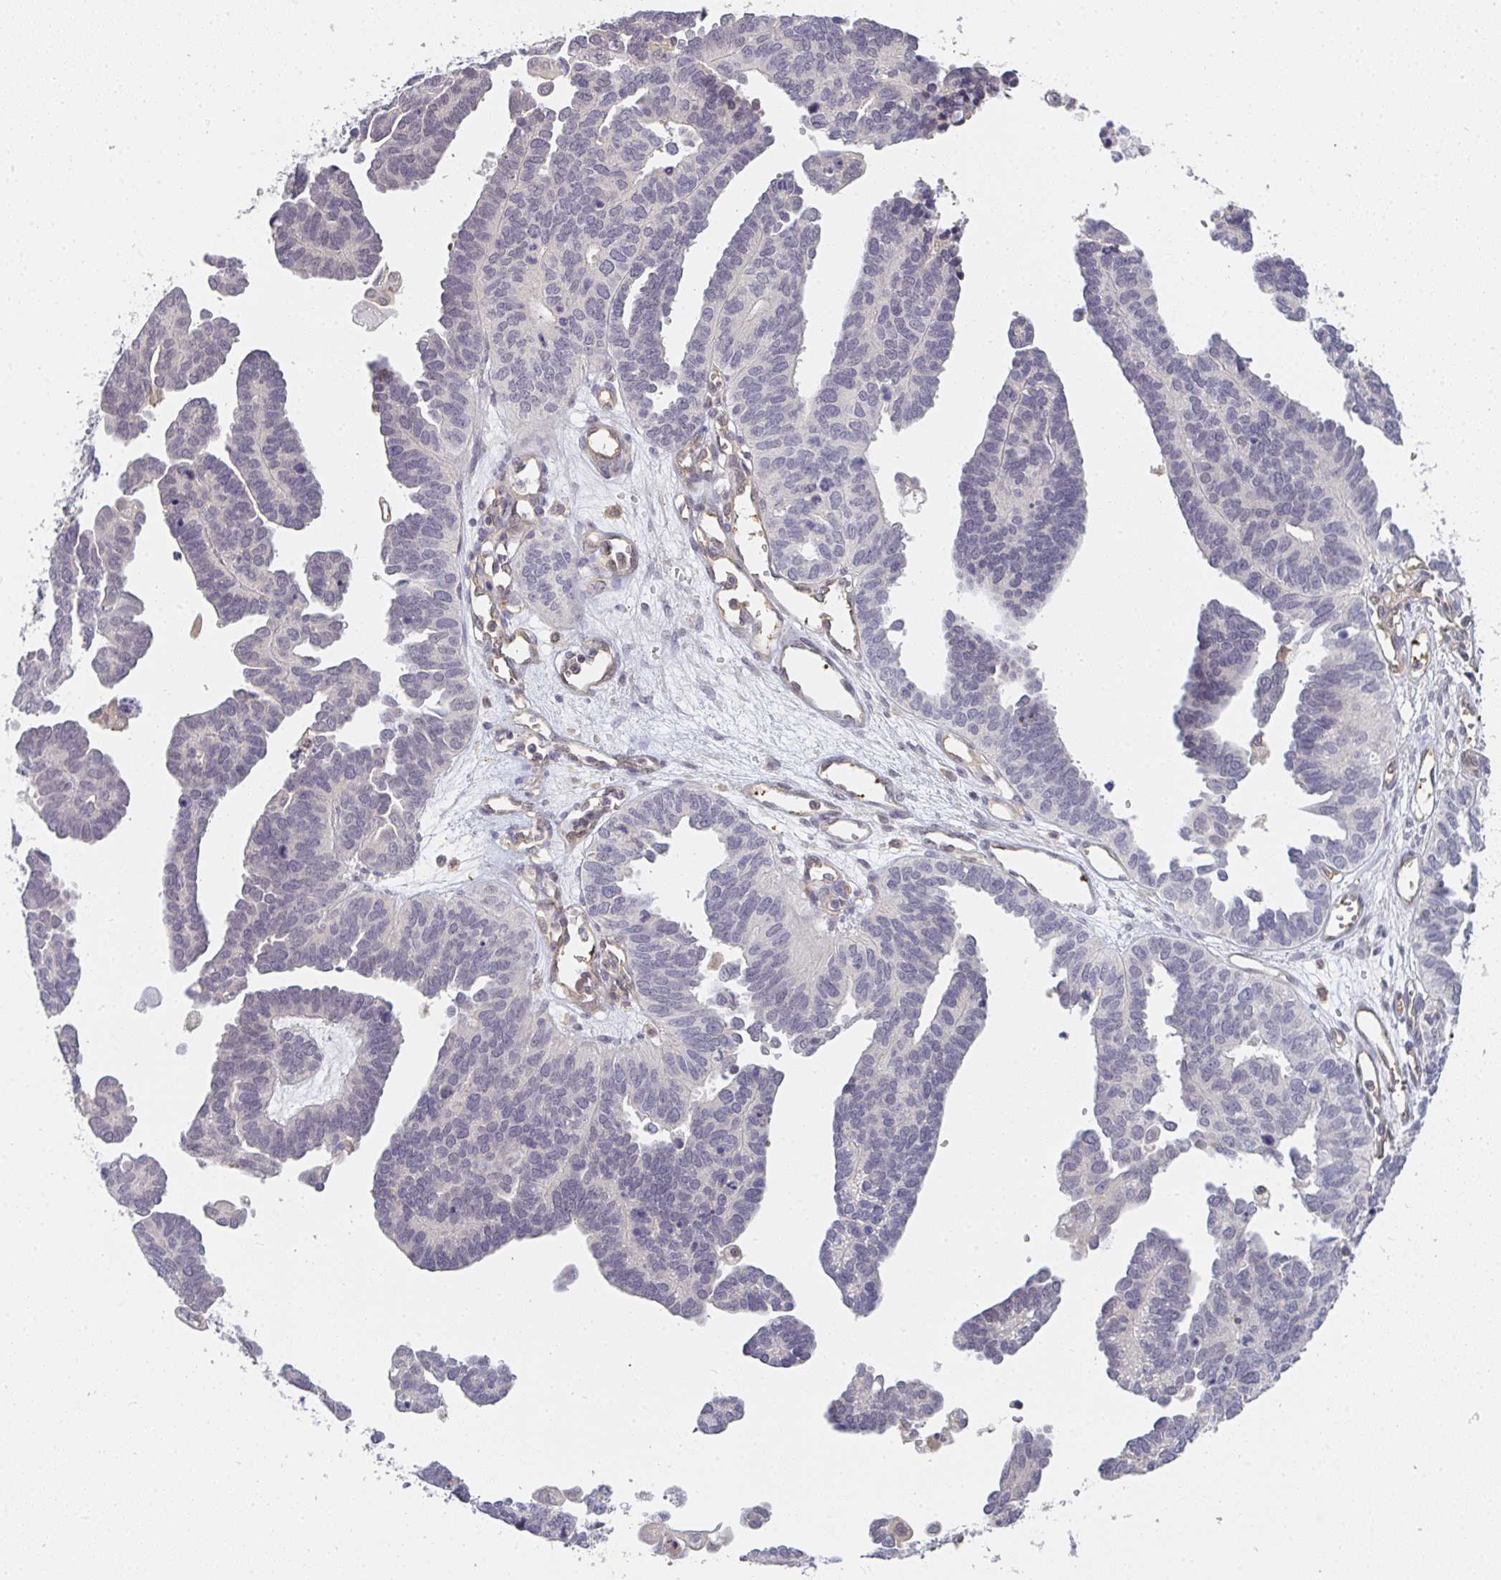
{"staining": {"intensity": "negative", "quantity": "none", "location": "none"}, "tissue": "ovarian cancer", "cell_type": "Tumor cells", "image_type": "cancer", "snomed": [{"axis": "morphology", "description": "Cystadenocarcinoma, serous, NOS"}, {"axis": "topography", "description": "Ovary"}], "caption": "Immunohistochemistry histopathology image of ovarian cancer stained for a protein (brown), which exhibits no staining in tumor cells.", "gene": "GSDMB", "patient": {"sex": "female", "age": 51}}